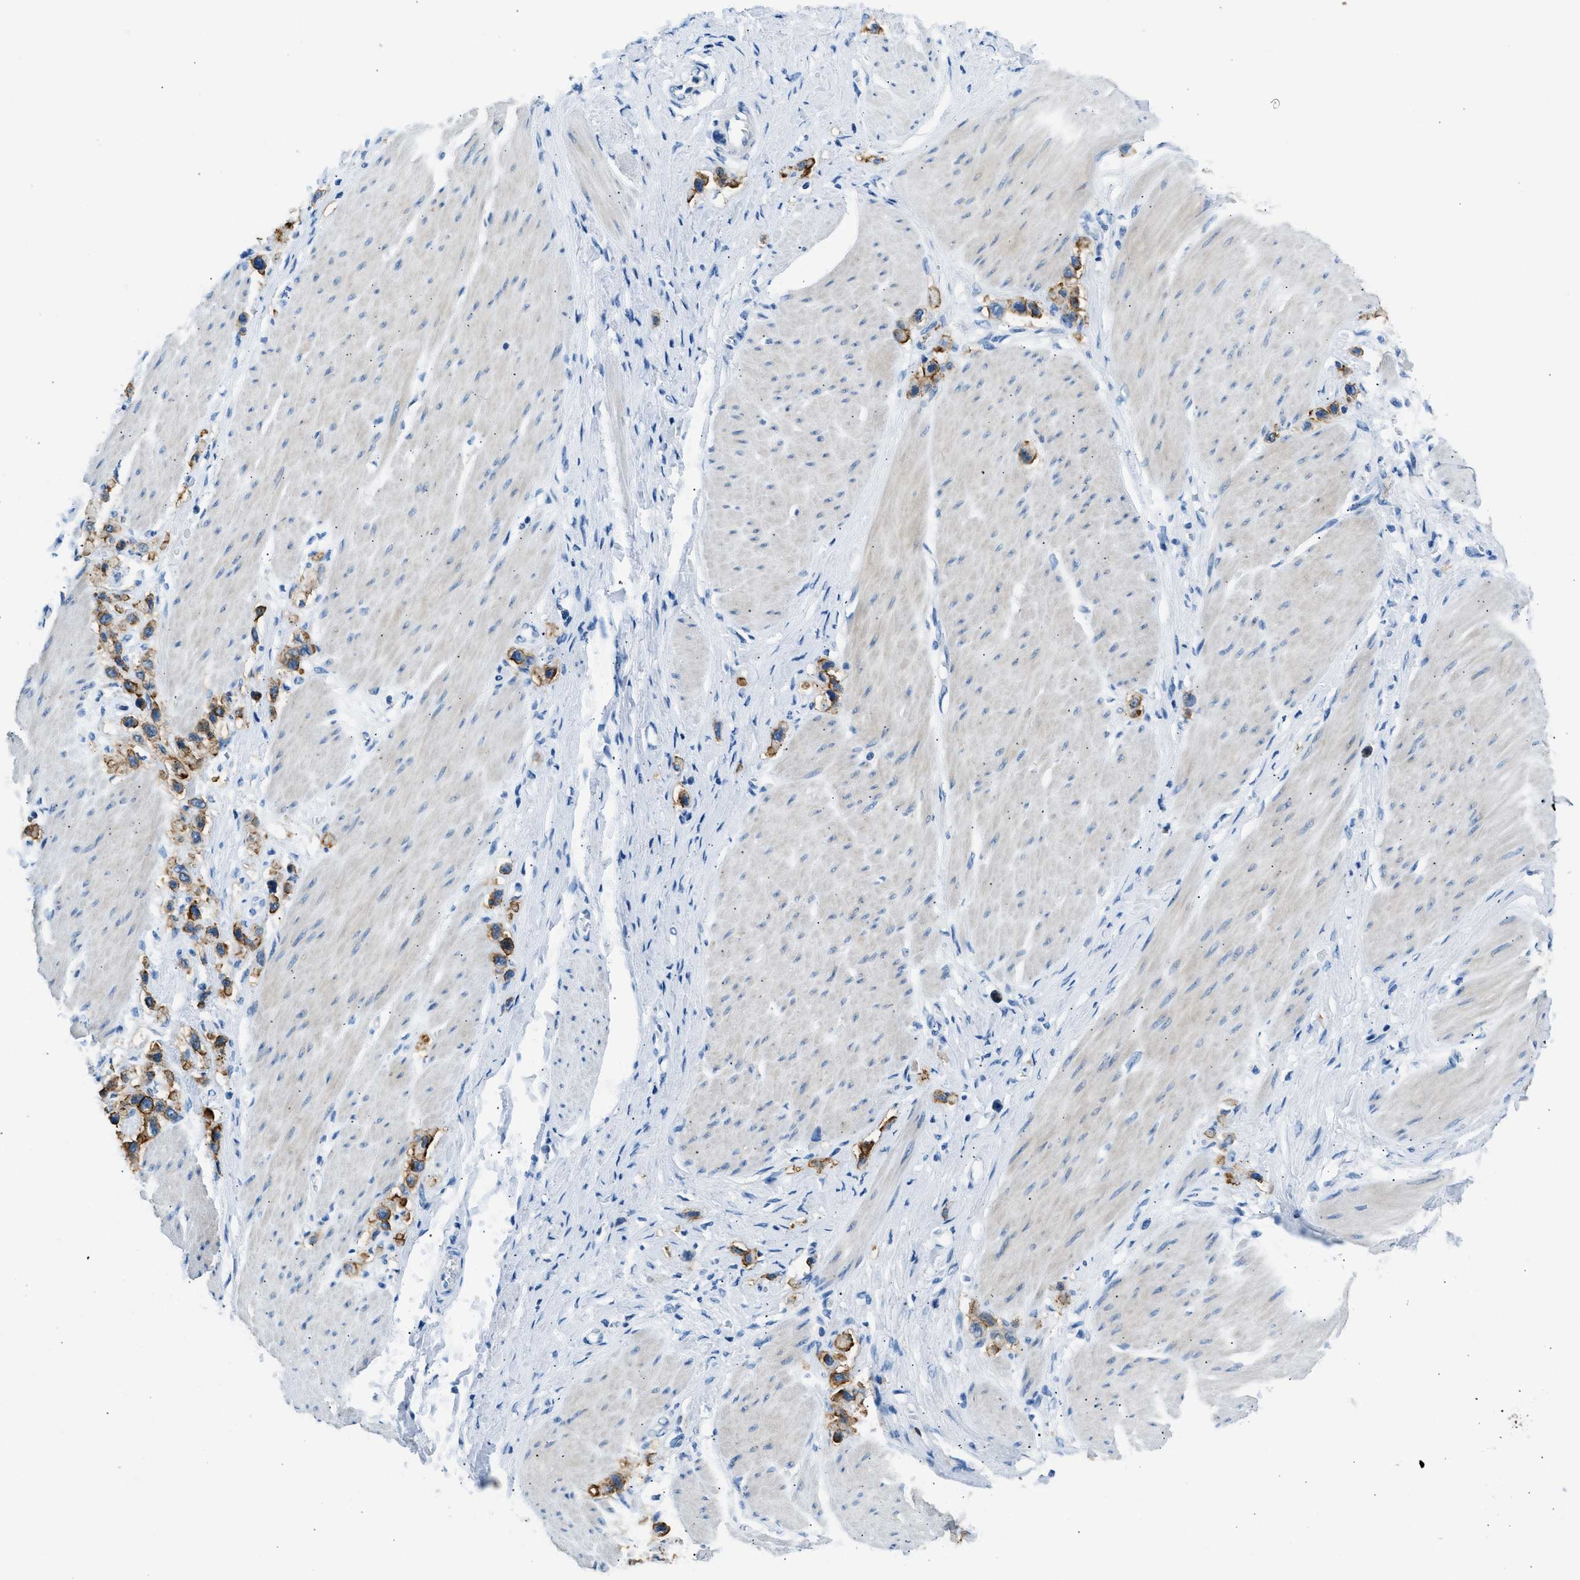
{"staining": {"intensity": "moderate", "quantity": "25%-75%", "location": "cytoplasmic/membranous"}, "tissue": "stomach cancer", "cell_type": "Tumor cells", "image_type": "cancer", "snomed": [{"axis": "morphology", "description": "Adenocarcinoma, NOS"}, {"axis": "topography", "description": "Stomach"}], "caption": "Stomach adenocarcinoma stained with DAB (3,3'-diaminobenzidine) immunohistochemistry (IHC) exhibits medium levels of moderate cytoplasmic/membranous staining in approximately 25%-75% of tumor cells. The staining was performed using DAB (3,3'-diaminobenzidine), with brown indicating positive protein expression. Nuclei are stained blue with hematoxylin.", "gene": "CLDN18", "patient": {"sex": "female", "age": 65}}